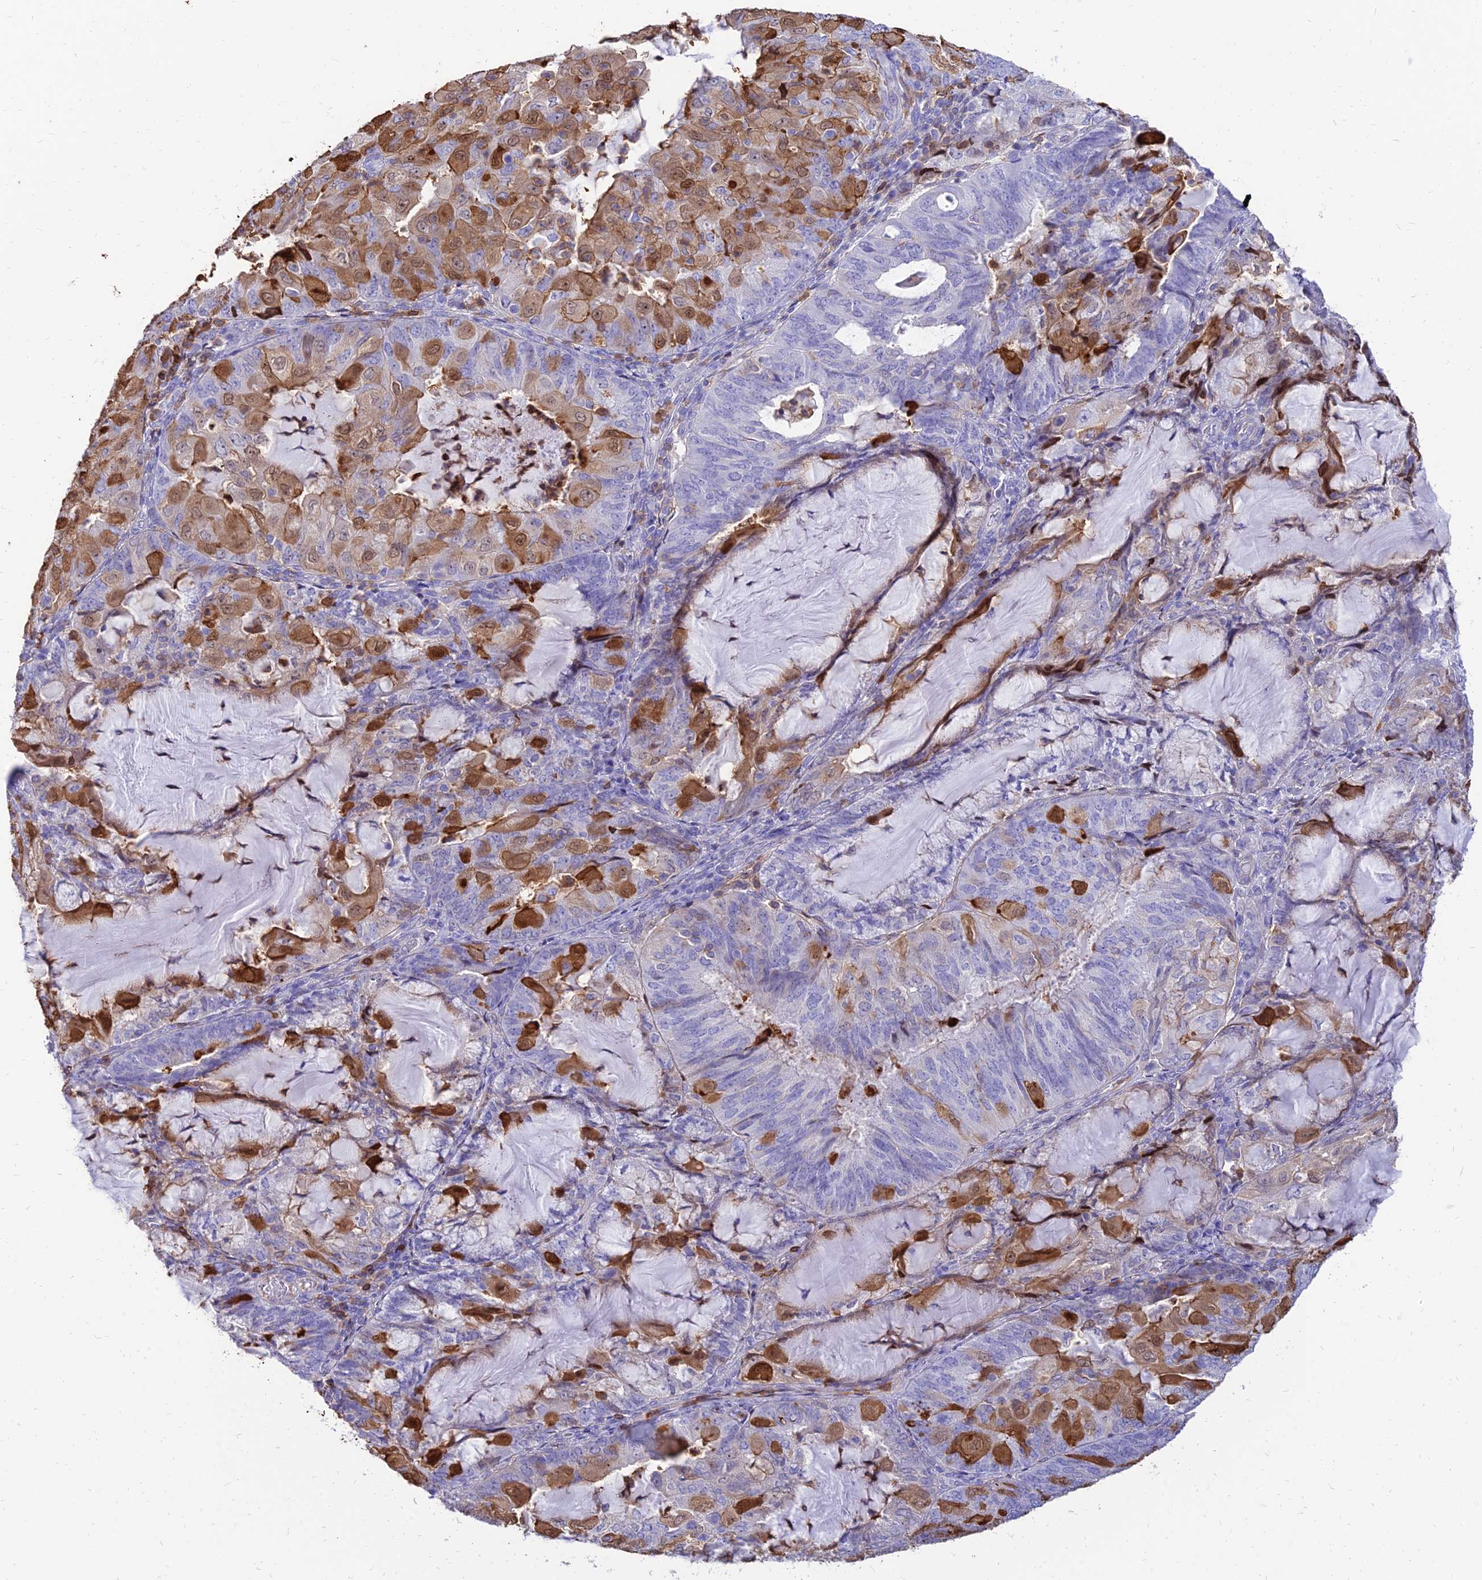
{"staining": {"intensity": "moderate", "quantity": "25%-75%", "location": "cytoplasmic/membranous"}, "tissue": "endometrial cancer", "cell_type": "Tumor cells", "image_type": "cancer", "snomed": [{"axis": "morphology", "description": "Adenocarcinoma, NOS"}, {"axis": "topography", "description": "Endometrium"}], "caption": "Endometrial cancer (adenocarcinoma) stained for a protein reveals moderate cytoplasmic/membranous positivity in tumor cells.", "gene": "SREK1IP1", "patient": {"sex": "female", "age": 81}}